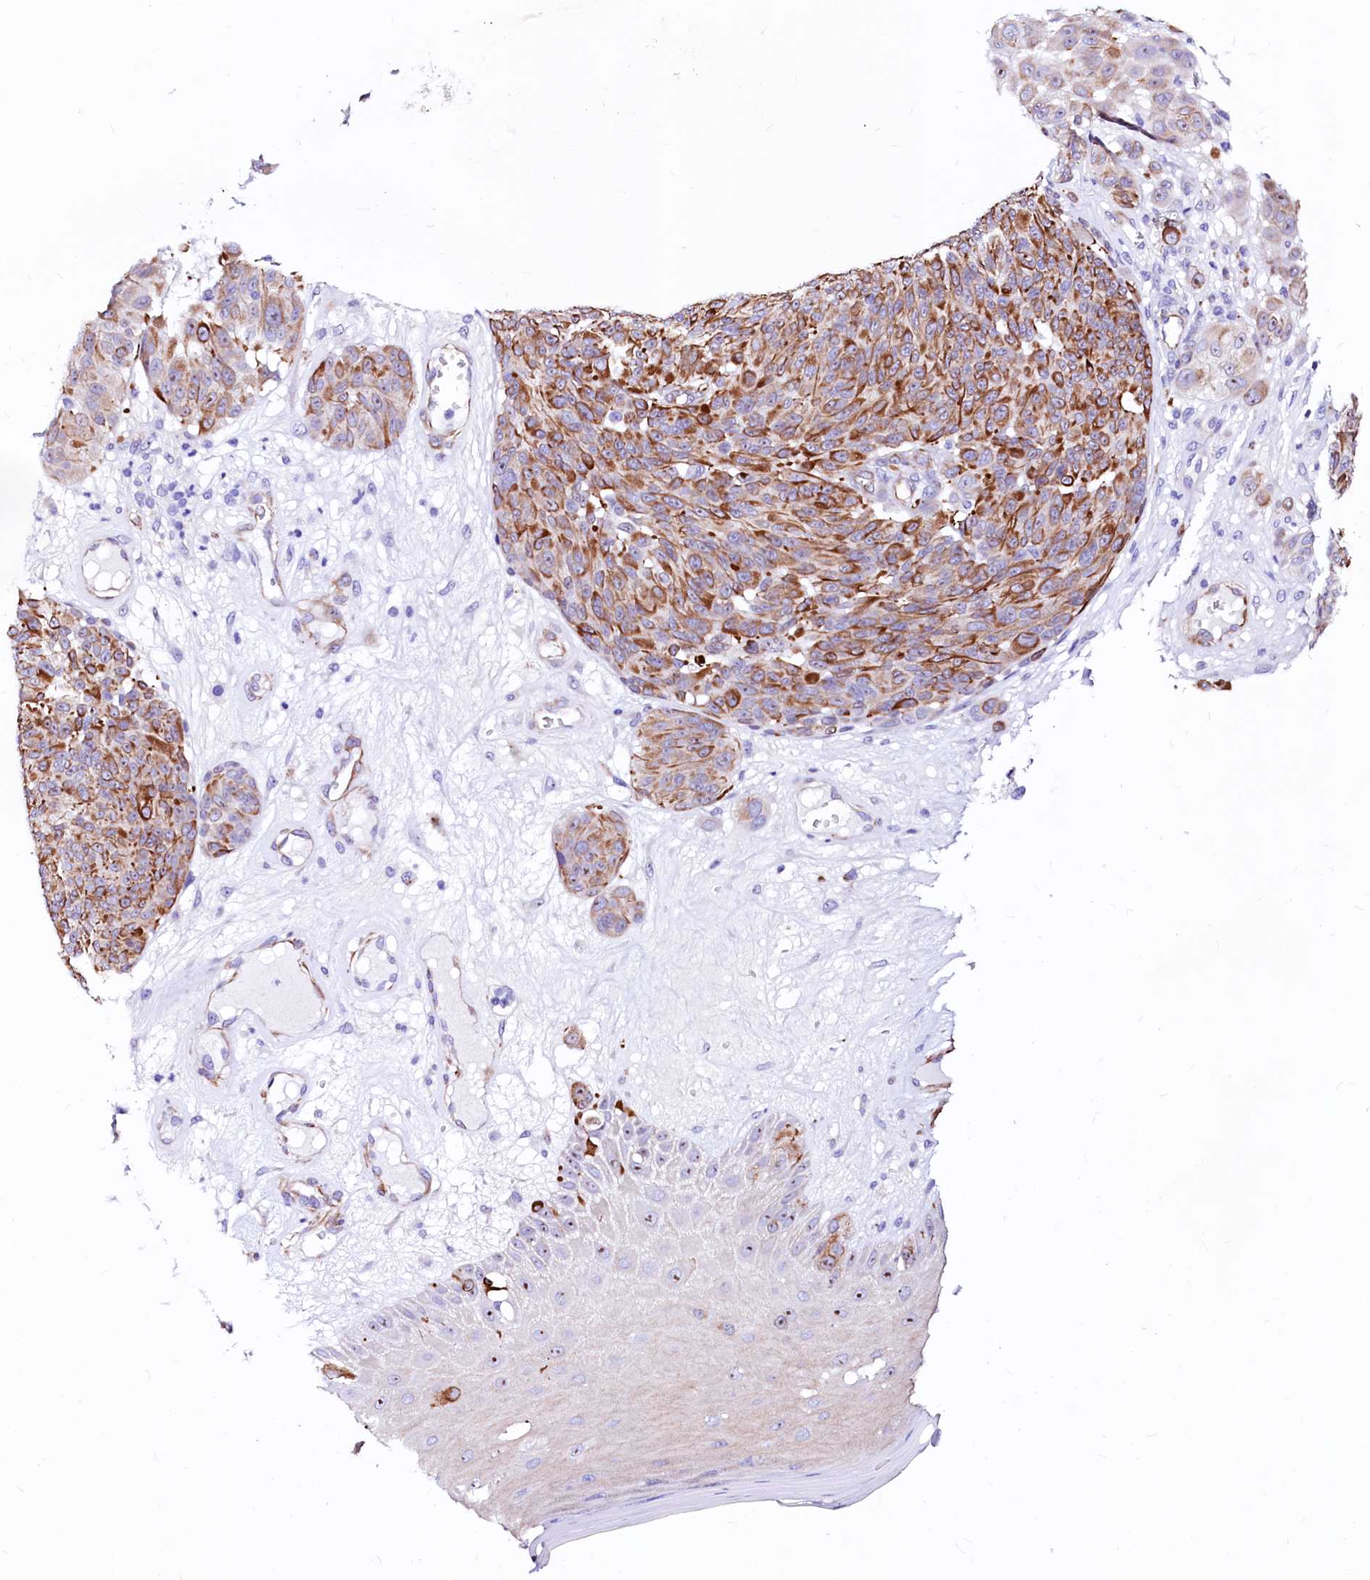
{"staining": {"intensity": "moderate", "quantity": ">75%", "location": "cytoplasmic/membranous"}, "tissue": "melanoma", "cell_type": "Tumor cells", "image_type": "cancer", "snomed": [{"axis": "morphology", "description": "Malignant melanoma, NOS"}, {"axis": "topography", "description": "Skin"}], "caption": "Moderate cytoplasmic/membranous staining for a protein is seen in about >75% of tumor cells of melanoma using IHC.", "gene": "SFR1", "patient": {"sex": "male", "age": 83}}